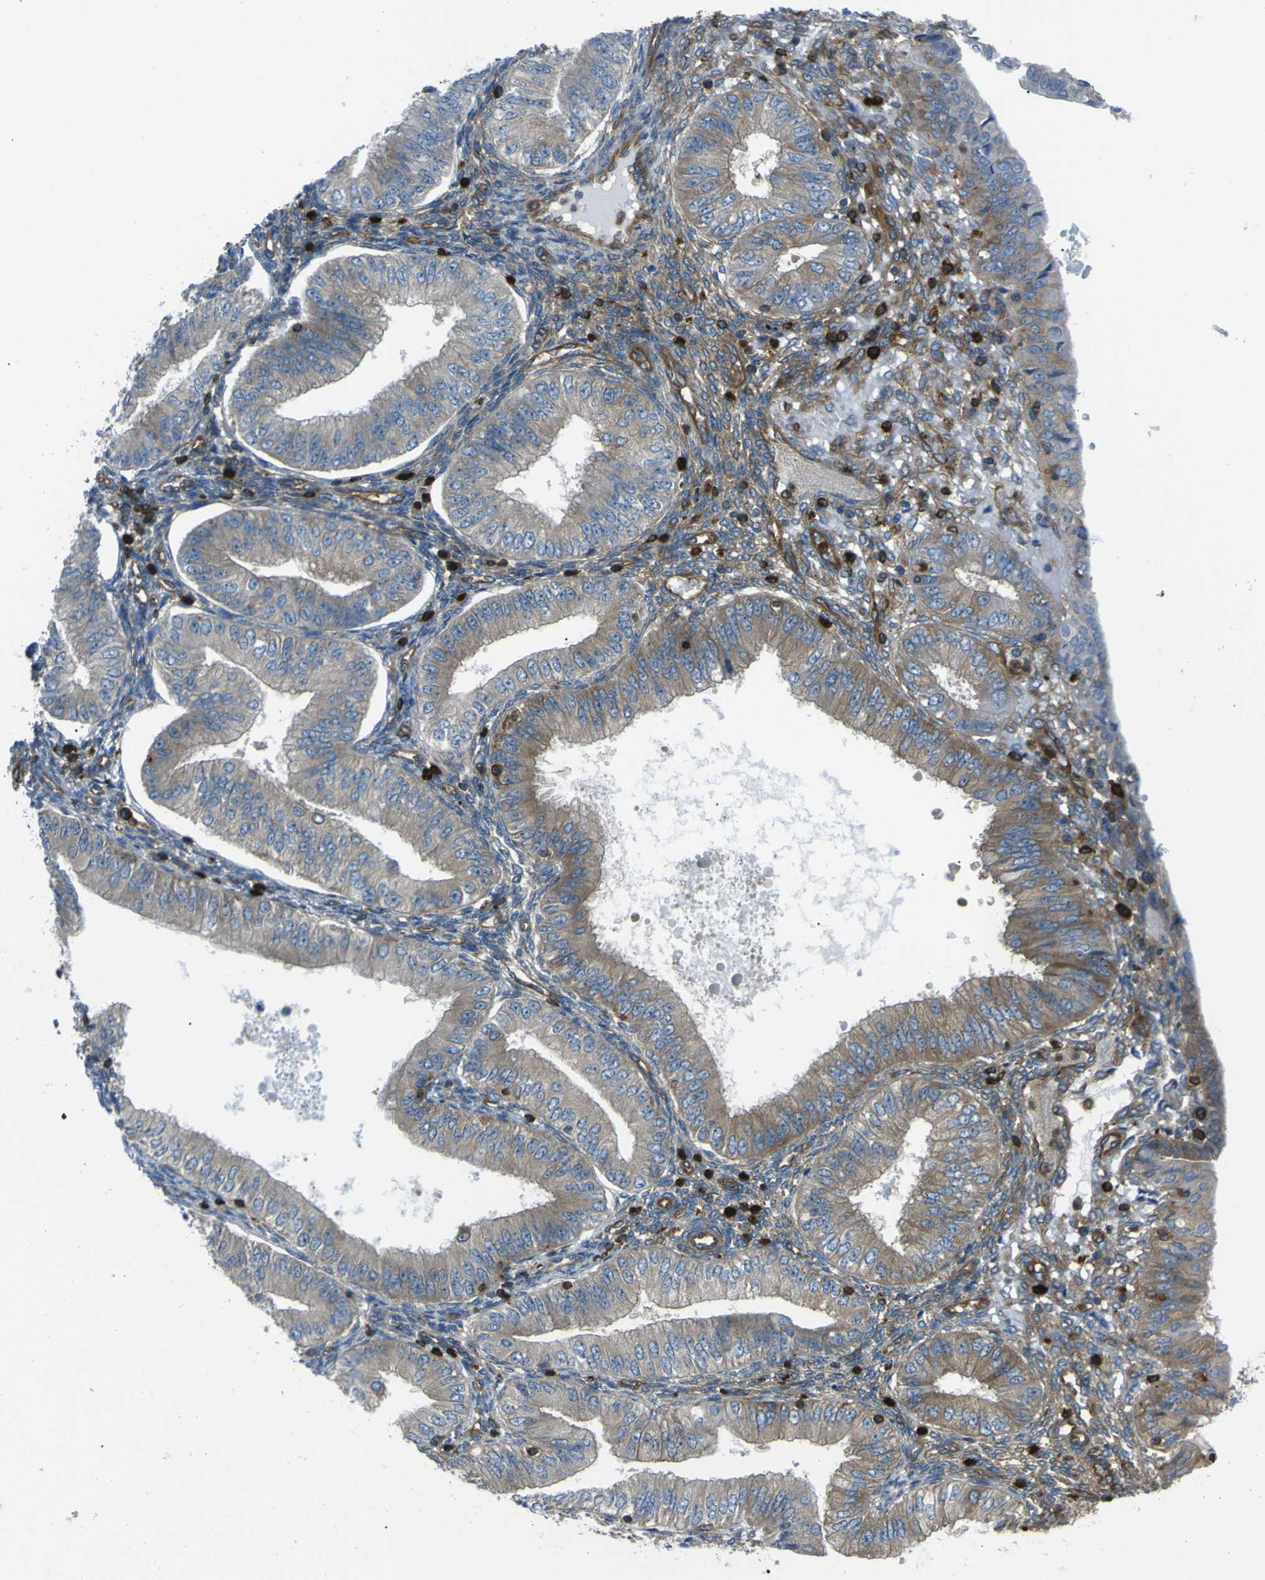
{"staining": {"intensity": "weak", "quantity": ">75%", "location": "cytoplasmic/membranous"}, "tissue": "endometrial cancer", "cell_type": "Tumor cells", "image_type": "cancer", "snomed": [{"axis": "morphology", "description": "Normal tissue, NOS"}, {"axis": "morphology", "description": "Adenocarcinoma, NOS"}, {"axis": "topography", "description": "Endometrium"}], "caption": "Endometrial cancer (adenocarcinoma) stained with IHC reveals weak cytoplasmic/membranous positivity in approximately >75% of tumor cells. The staining was performed using DAB (3,3'-diaminobenzidine) to visualize the protein expression in brown, while the nuclei were stained in blue with hematoxylin (Magnification: 20x).", "gene": "ARHGEF1", "patient": {"sex": "female", "age": 53}}